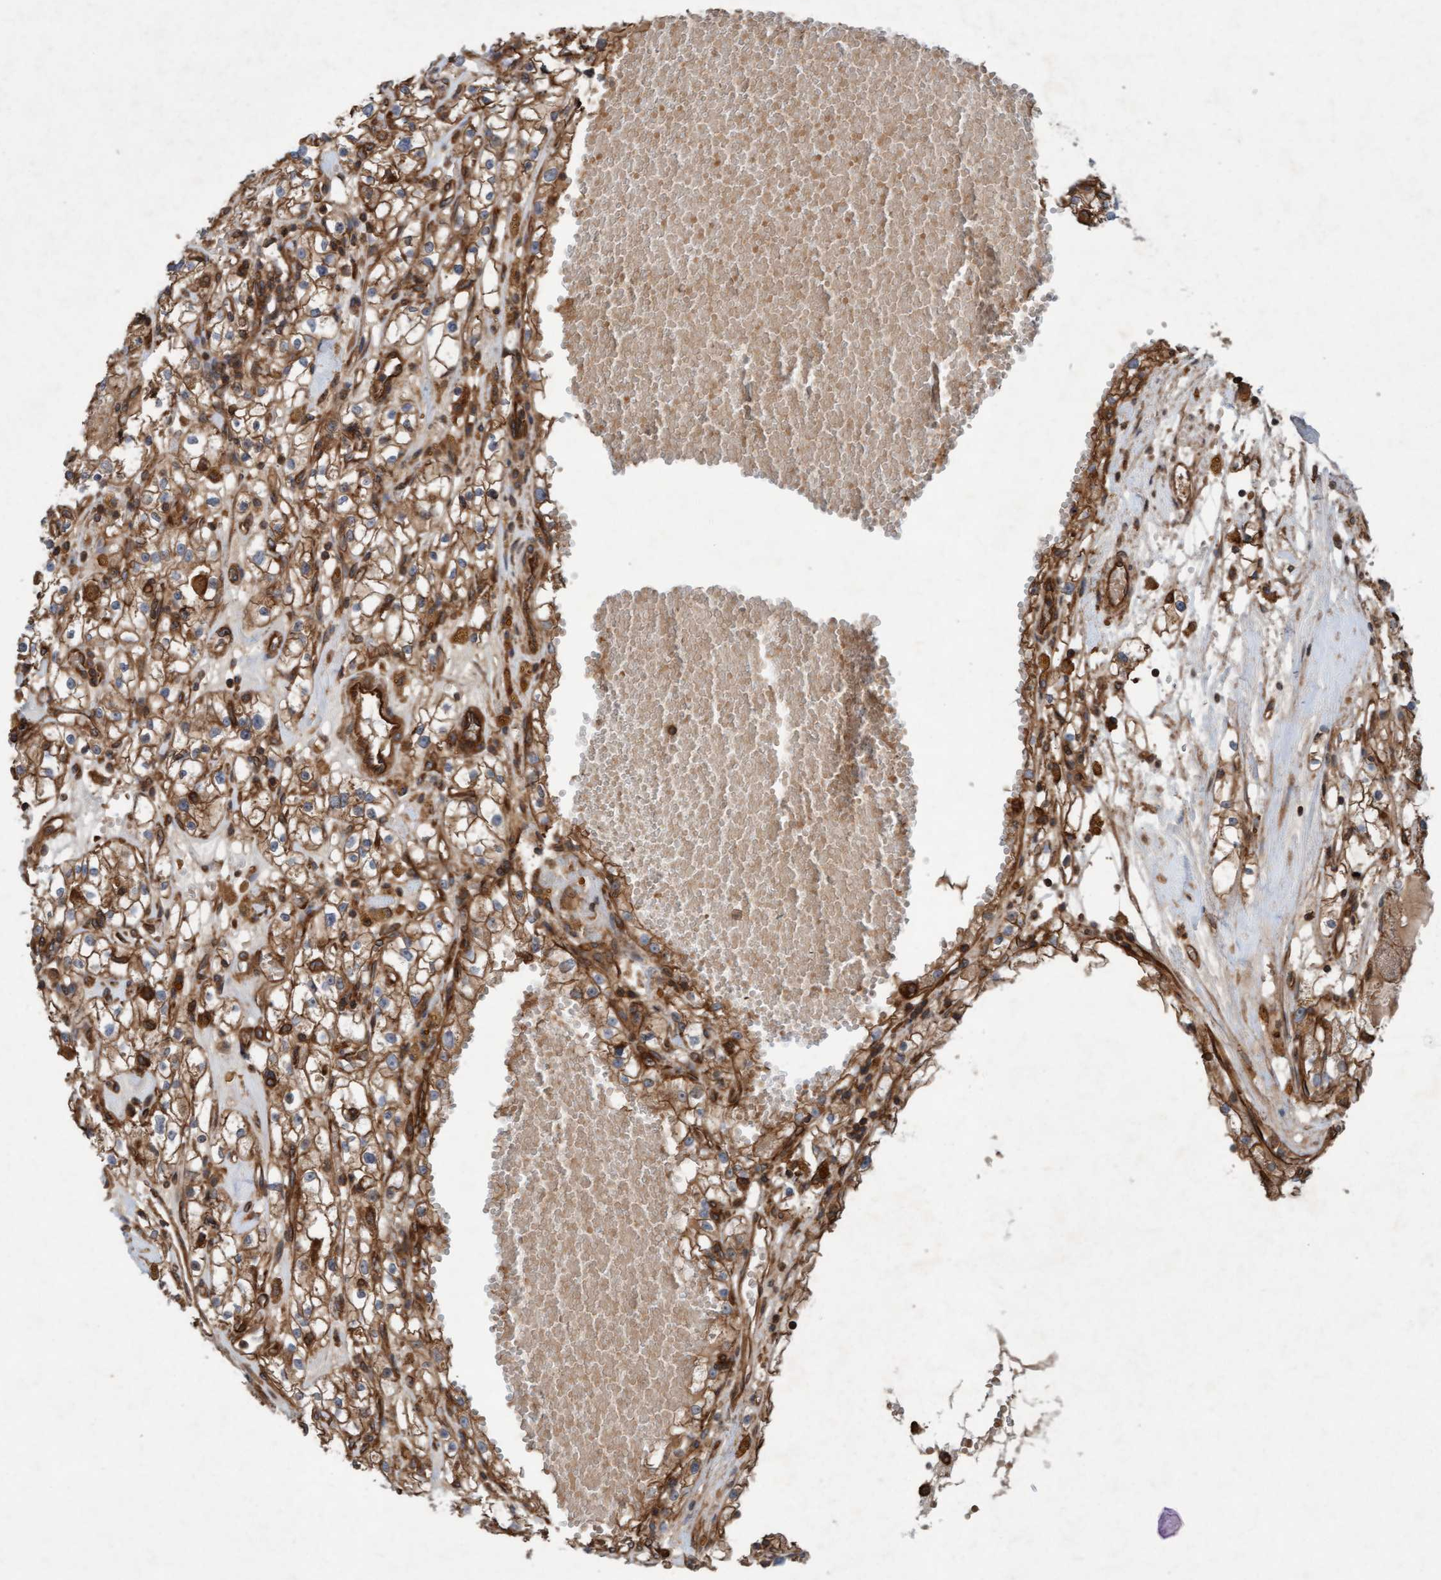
{"staining": {"intensity": "moderate", "quantity": ">75%", "location": "cytoplasmic/membranous"}, "tissue": "renal cancer", "cell_type": "Tumor cells", "image_type": "cancer", "snomed": [{"axis": "morphology", "description": "Adenocarcinoma, NOS"}, {"axis": "topography", "description": "Kidney"}], "caption": "Protein staining of renal cancer (adenocarcinoma) tissue reveals moderate cytoplasmic/membranous positivity in about >75% of tumor cells.", "gene": "ERAL1", "patient": {"sex": "male", "age": 56}}